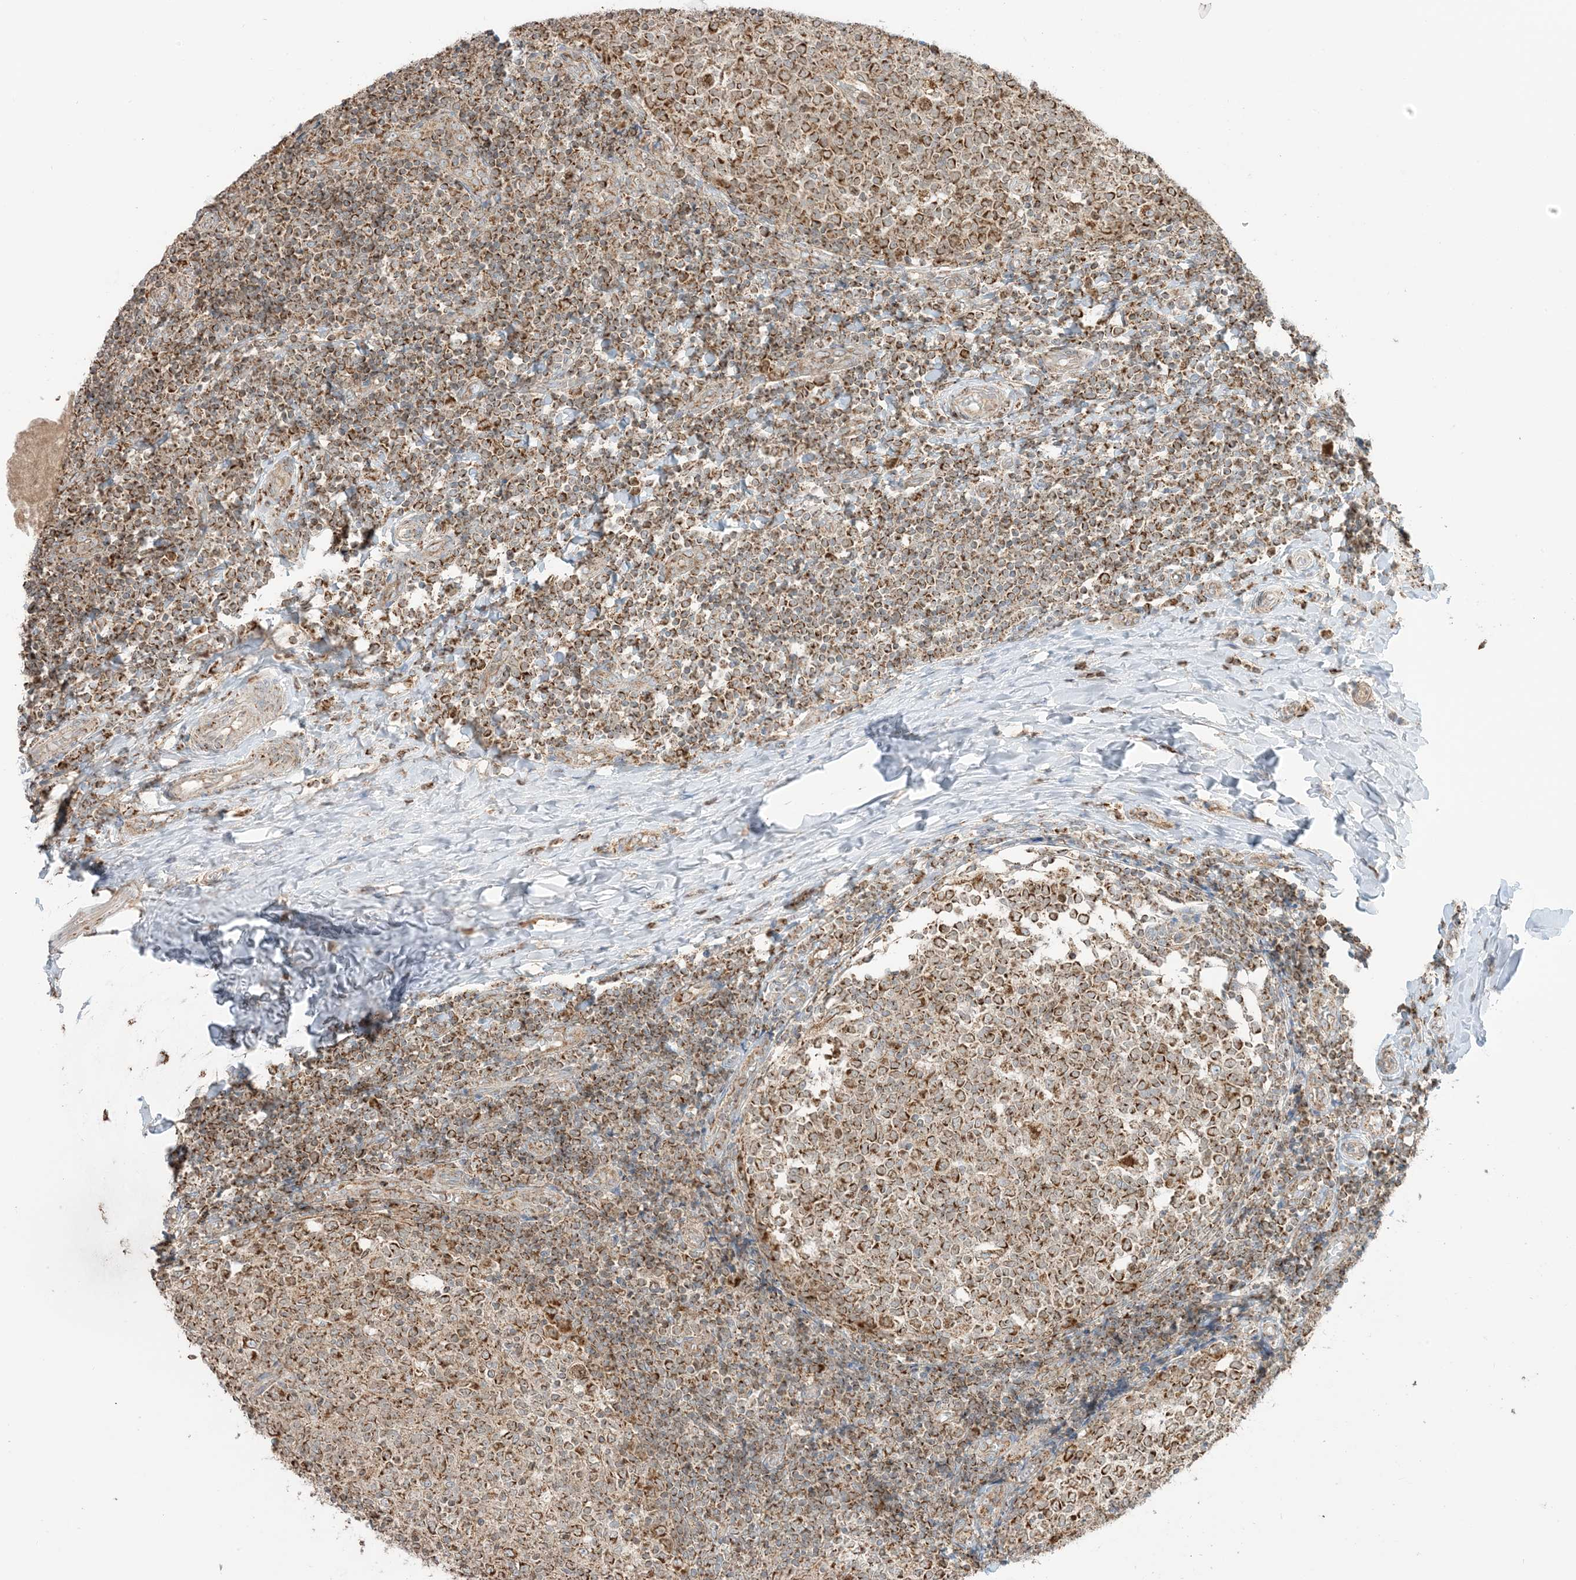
{"staining": {"intensity": "strong", "quantity": ">75%", "location": "cytoplasmic/membranous"}, "tissue": "tonsil", "cell_type": "Germinal center cells", "image_type": "normal", "snomed": [{"axis": "morphology", "description": "Normal tissue, NOS"}, {"axis": "topography", "description": "Tonsil"}], "caption": "Protein staining of unremarkable tonsil displays strong cytoplasmic/membranous positivity in about >75% of germinal center cells.", "gene": "N4BP3", "patient": {"sex": "female", "age": 19}}